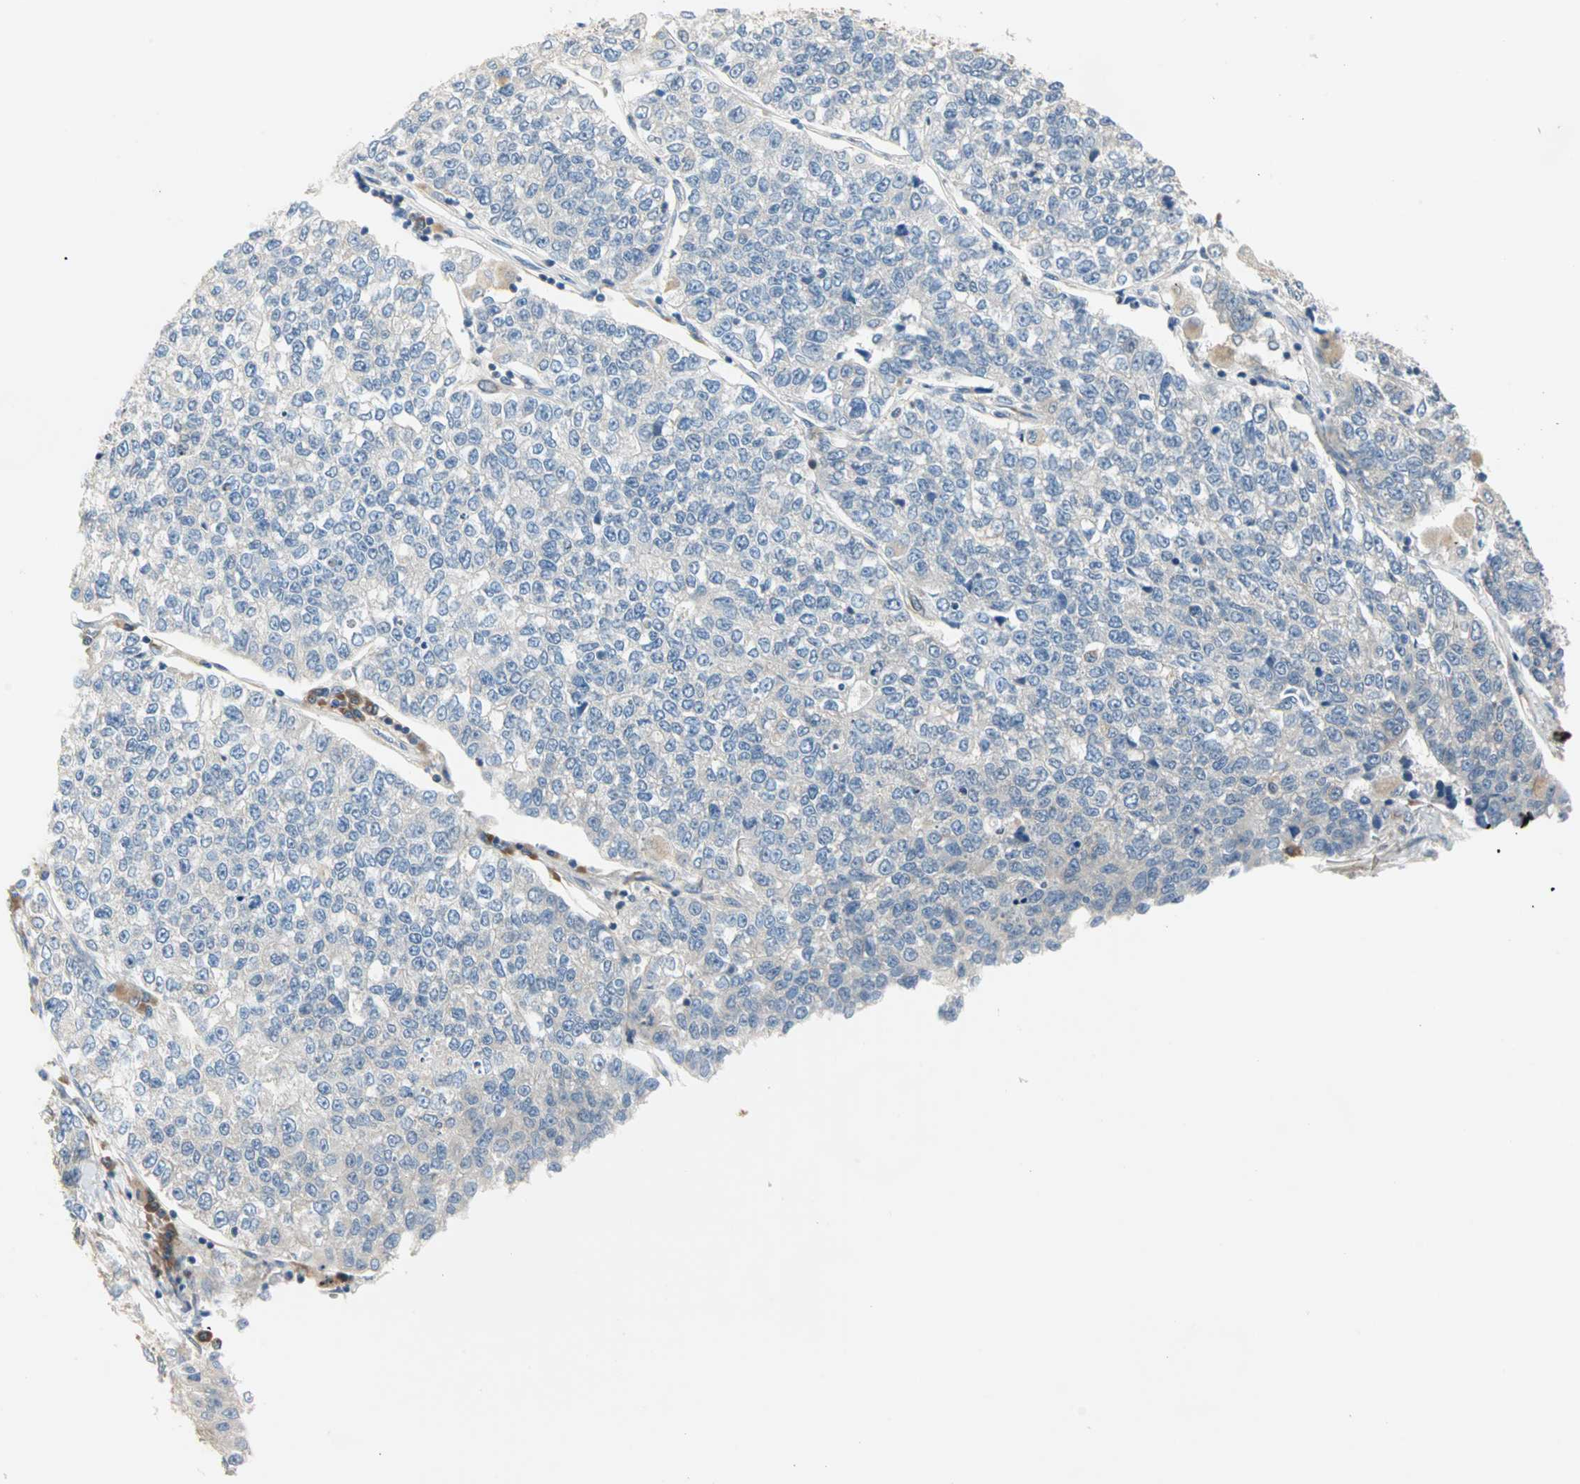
{"staining": {"intensity": "negative", "quantity": "none", "location": "none"}, "tissue": "lung cancer", "cell_type": "Tumor cells", "image_type": "cancer", "snomed": [{"axis": "morphology", "description": "Adenocarcinoma, NOS"}, {"axis": "topography", "description": "Lung"}], "caption": "Immunohistochemistry (IHC) histopathology image of neoplastic tissue: lung adenocarcinoma stained with DAB (3,3'-diaminobenzidine) displays no significant protein expression in tumor cells.", "gene": "SAR1A", "patient": {"sex": "male", "age": 49}}